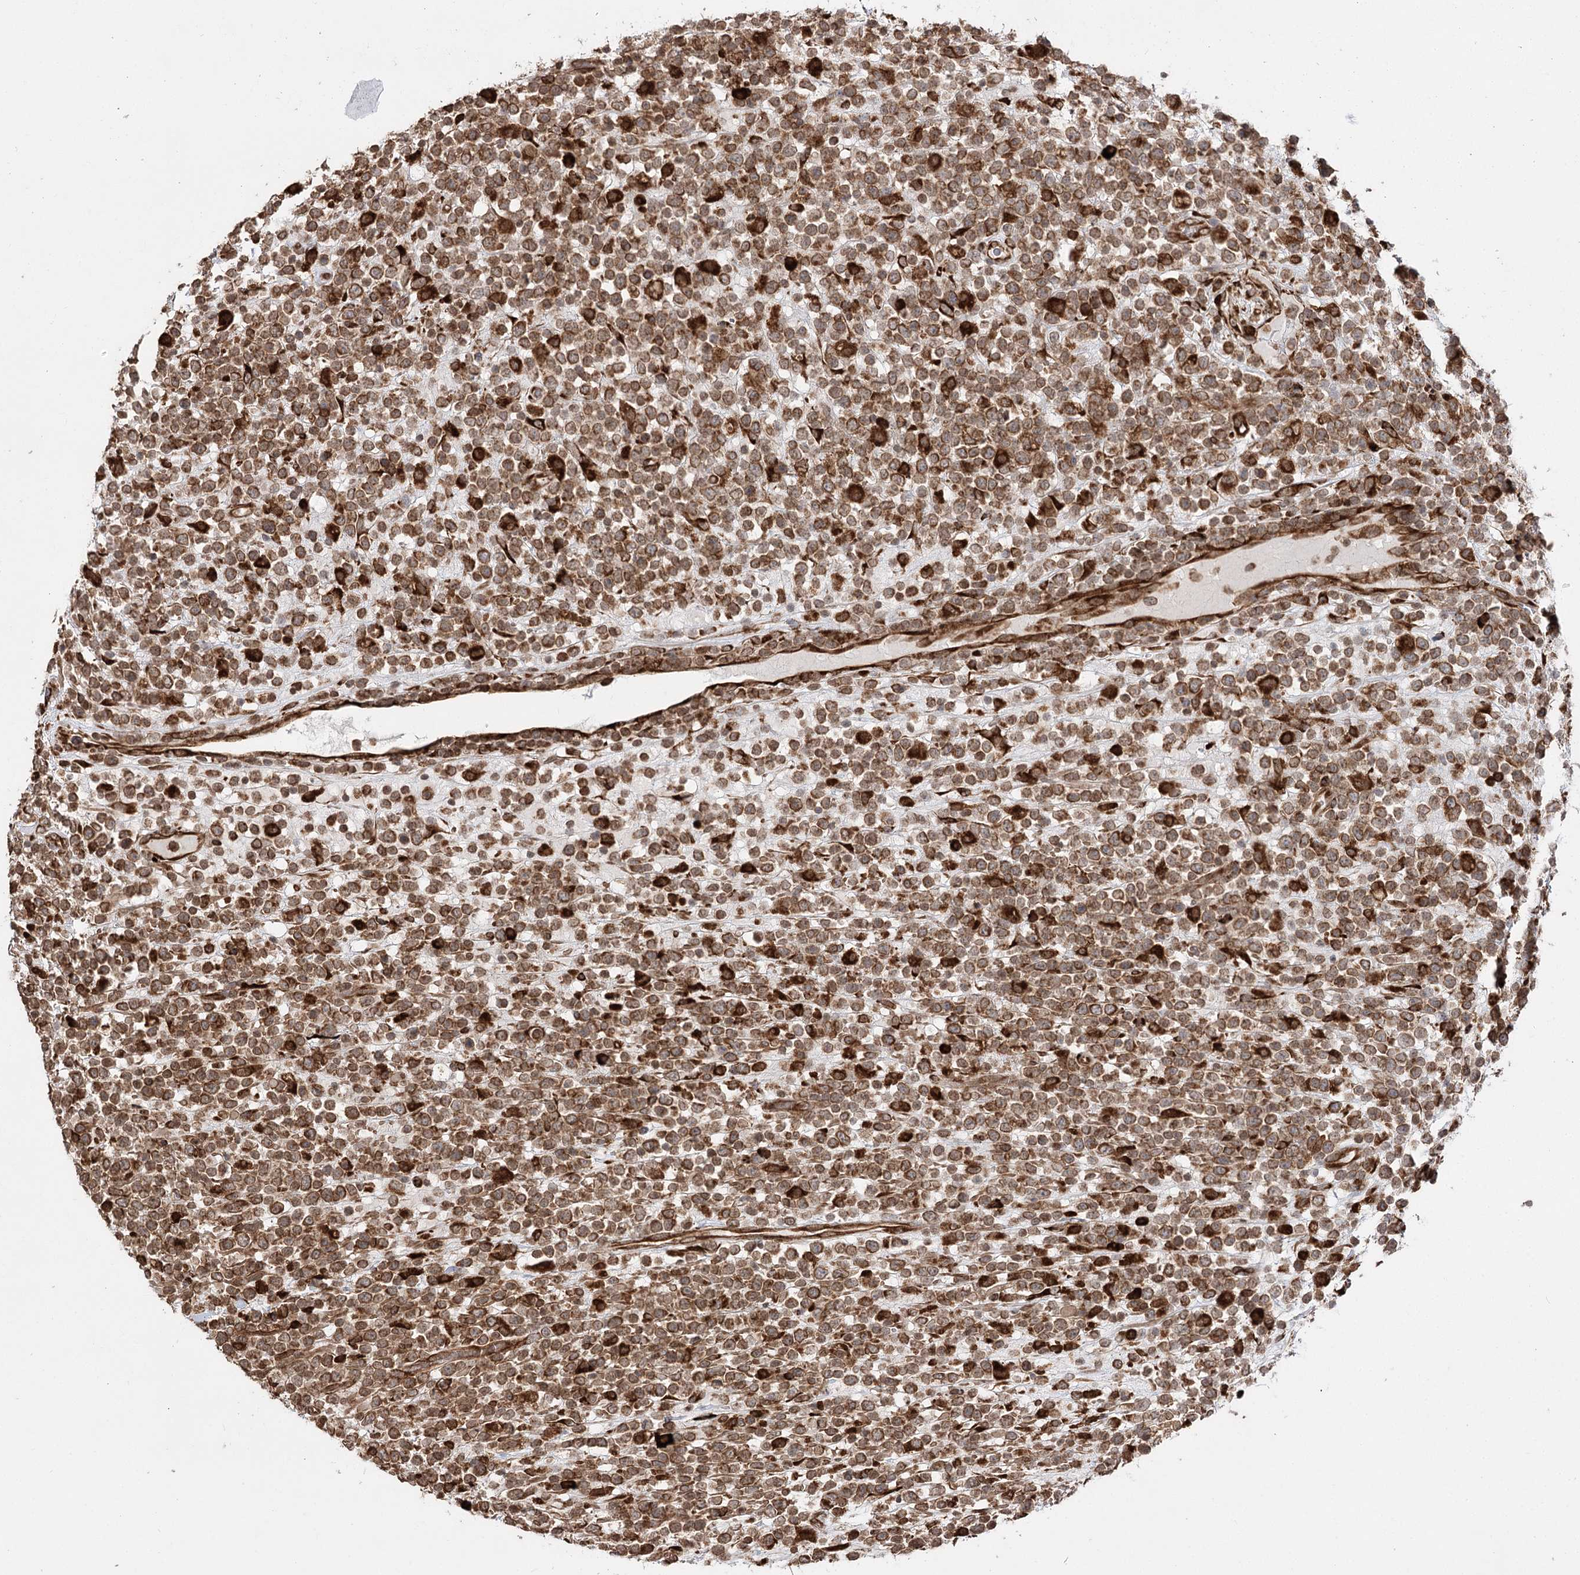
{"staining": {"intensity": "moderate", "quantity": ">75%", "location": "cytoplasmic/membranous"}, "tissue": "lymphoma", "cell_type": "Tumor cells", "image_type": "cancer", "snomed": [{"axis": "morphology", "description": "Malignant lymphoma, non-Hodgkin's type, High grade"}, {"axis": "topography", "description": "Colon"}], "caption": "Human lymphoma stained with a brown dye demonstrates moderate cytoplasmic/membranous positive expression in approximately >75% of tumor cells.", "gene": "DNAJB14", "patient": {"sex": "female", "age": 53}}